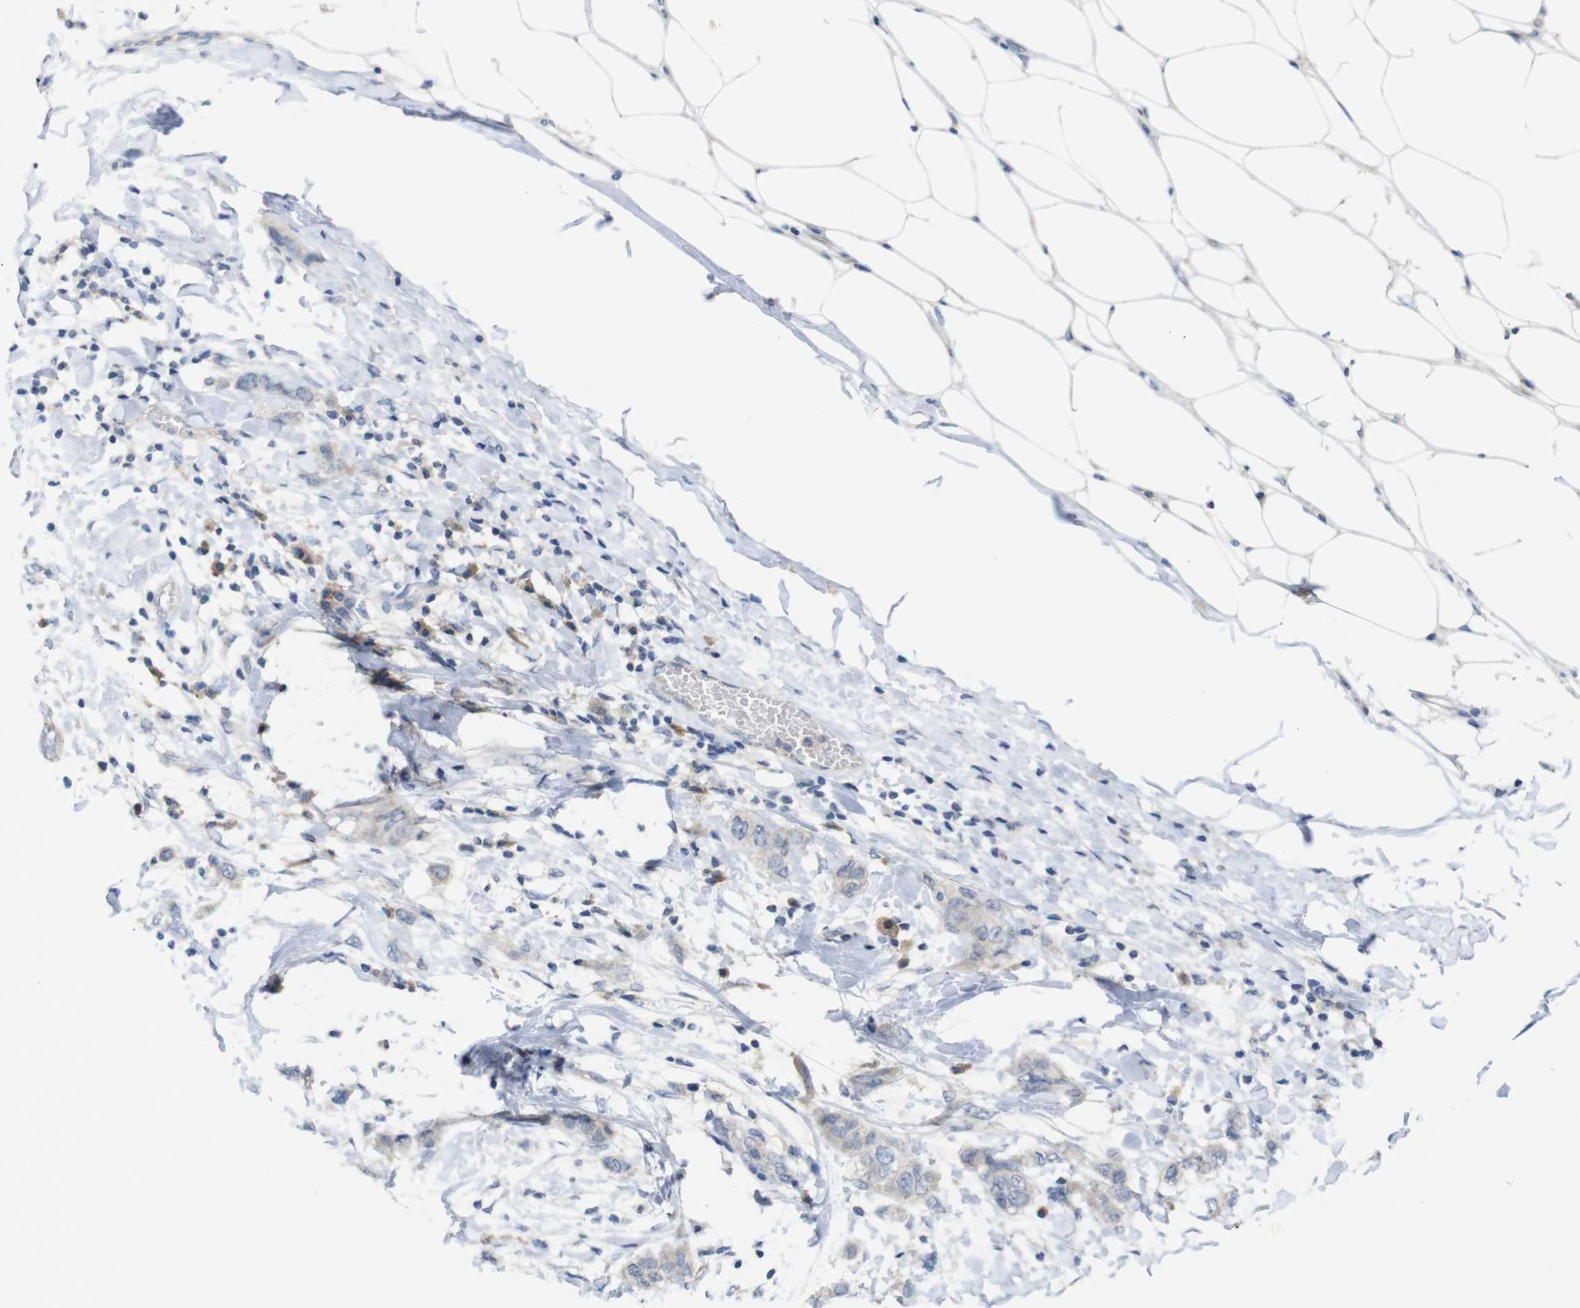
{"staining": {"intensity": "weak", "quantity": "<25%", "location": "cytoplasmic/membranous"}, "tissue": "breast cancer", "cell_type": "Tumor cells", "image_type": "cancer", "snomed": [{"axis": "morphology", "description": "Duct carcinoma"}, {"axis": "topography", "description": "Breast"}], "caption": "Immunohistochemical staining of human intraductal carcinoma (breast) reveals no significant staining in tumor cells.", "gene": "SLAMF7", "patient": {"sex": "female", "age": 50}}